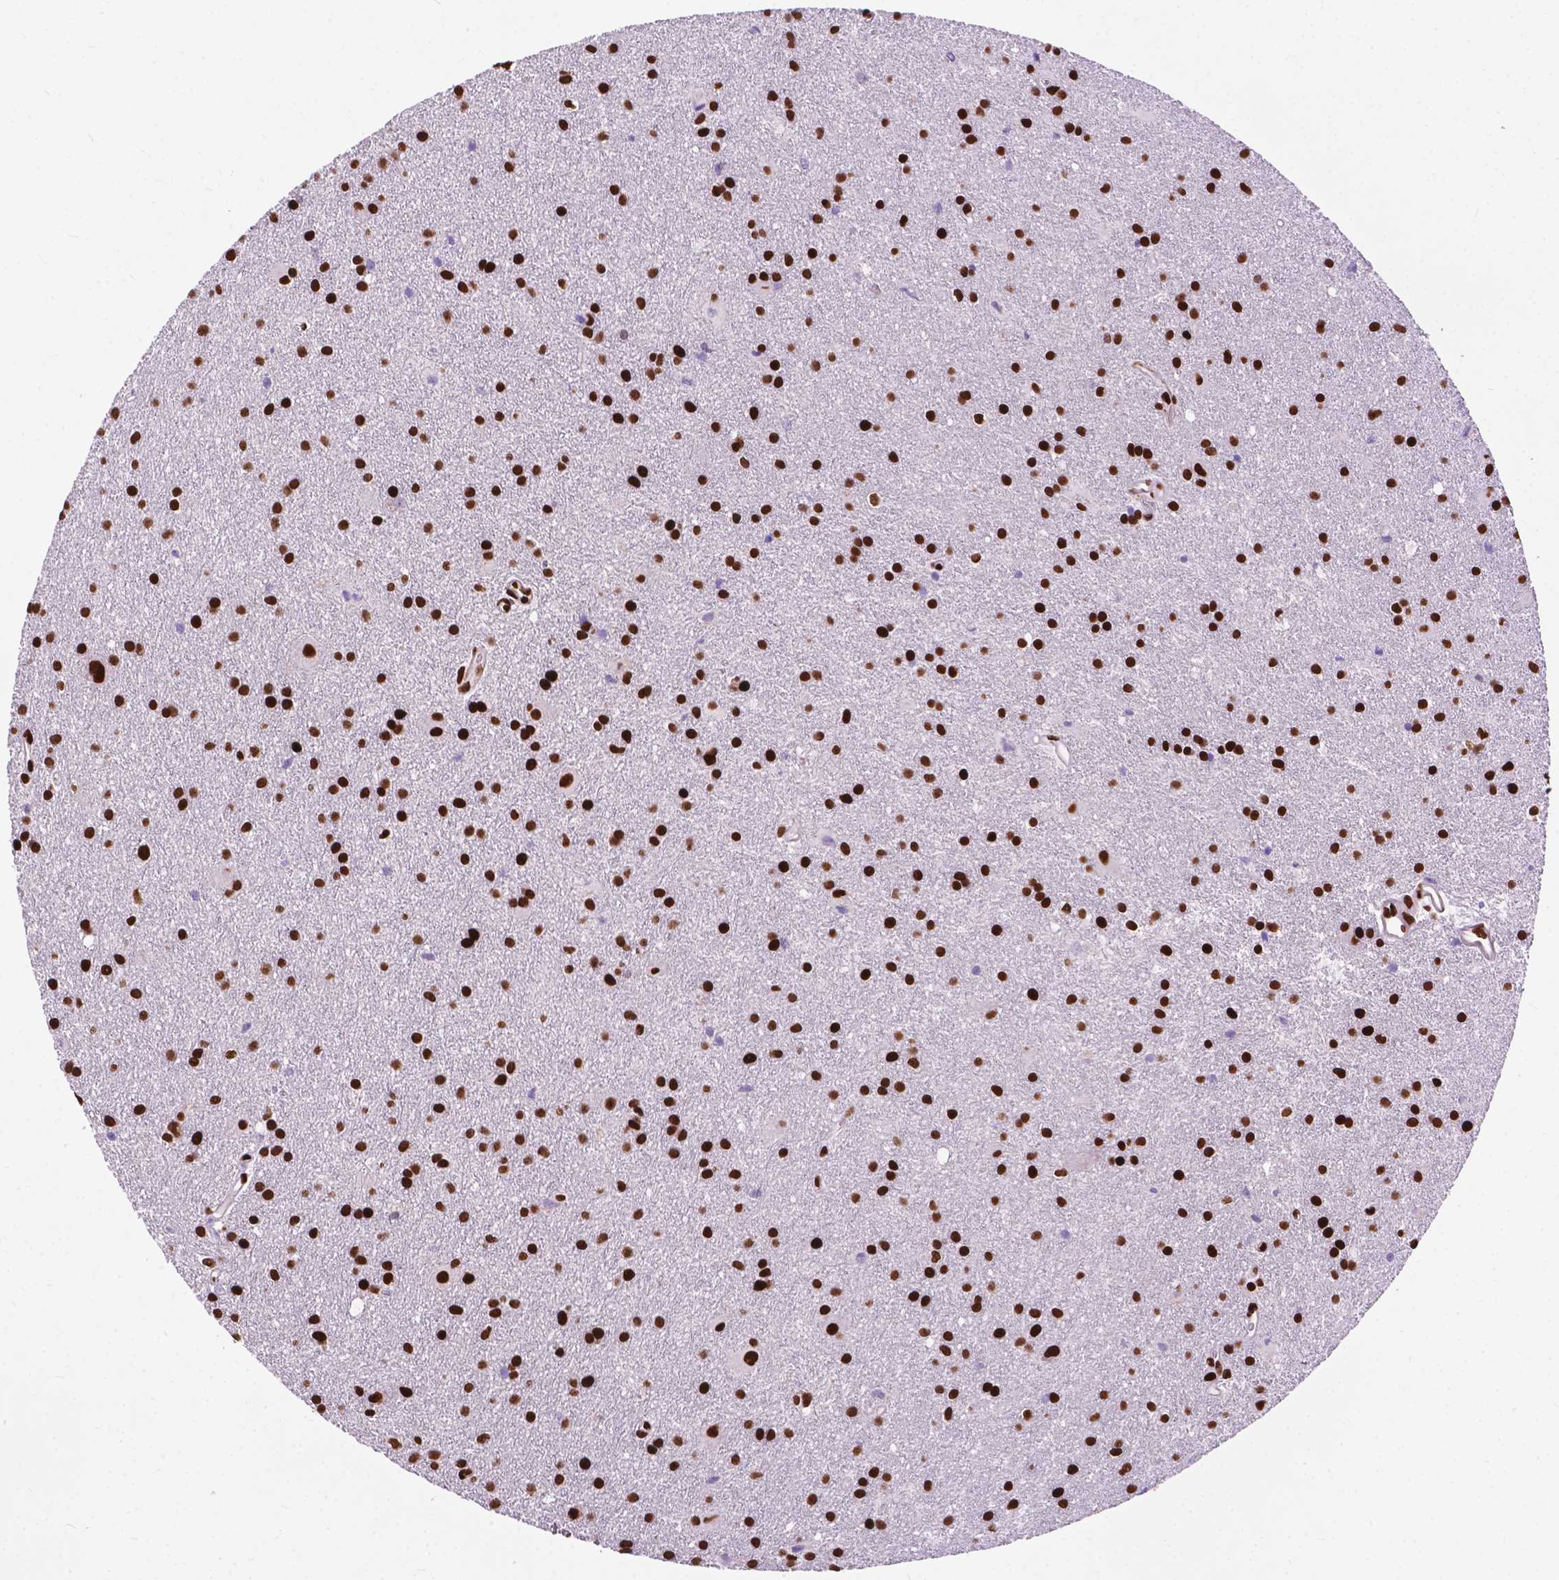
{"staining": {"intensity": "strong", "quantity": ">75%", "location": "nuclear"}, "tissue": "glioma", "cell_type": "Tumor cells", "image_type": "cancer", "snomed": [{"axis": "morphology", "description": "Glioma, malignant, Low grade"}, {"axis": "topography", "description": "Brain"}], "caption": "Malignant glioma (low-grade) tissue reveals strong nuclear expression in approximately >75% of tumor cells, visualized by immunohistochemistry. The protein is shown in brown color, while the nuclei are stained blue.", "gene": "SMIM5", "patient": {"sex": "male", "age": 58}}